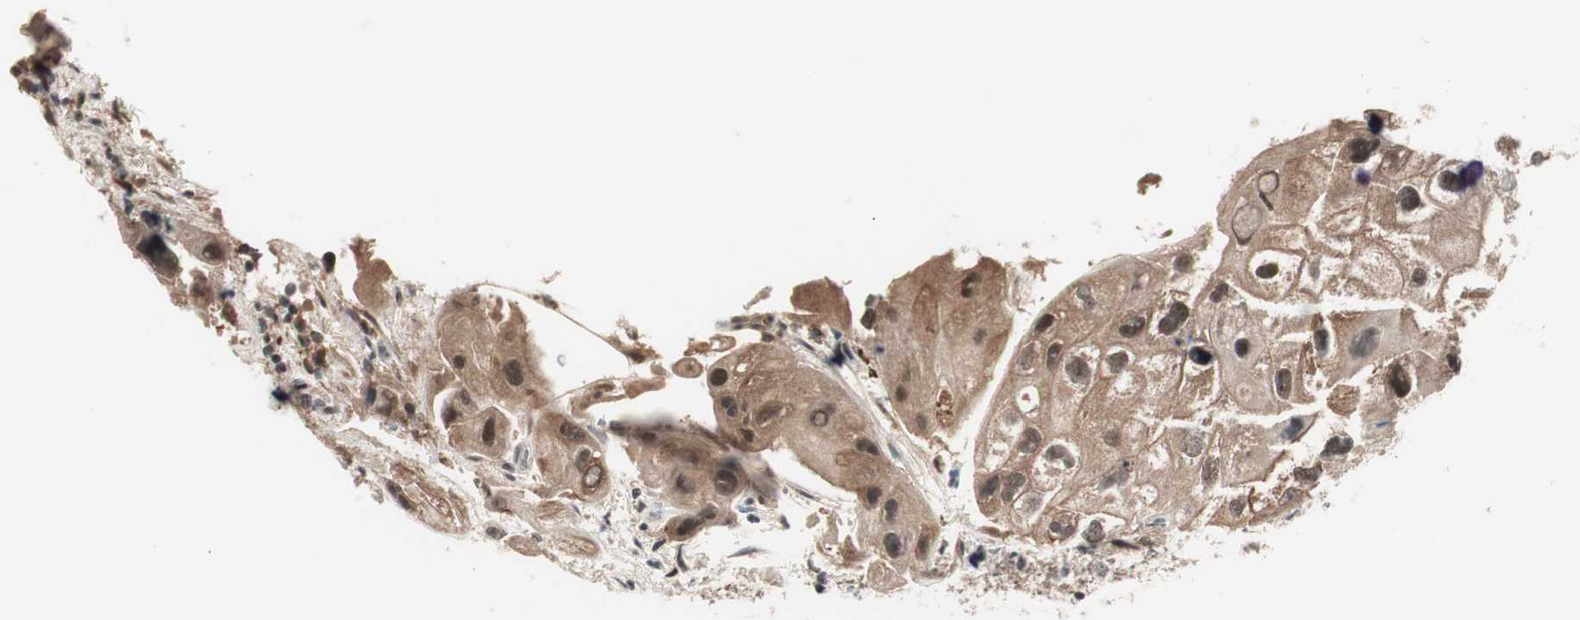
{"staining": {"intensity": "moderate", "quantity": ">75%", "location": "cytoplasmic/membranous"}, "tissue": "urothelial cancer", "cell_type": "Tumor cells", "image_type": "cancer", "snomed": [{"axis": "morphology", "description": "Urothelial carcinoma, High grade"}, {"axis": "topography", "description": "Urinary bladder"}], "caption": "An immunohistochemistry micrograph of tumor tissue is shown. Protein staining in brown shows moderate cytoplasmic/membranous positivity in urothelial cancer within tumor cells.", "gene": "NFRKB", "patient": {"sex": "female", "age": 64}}